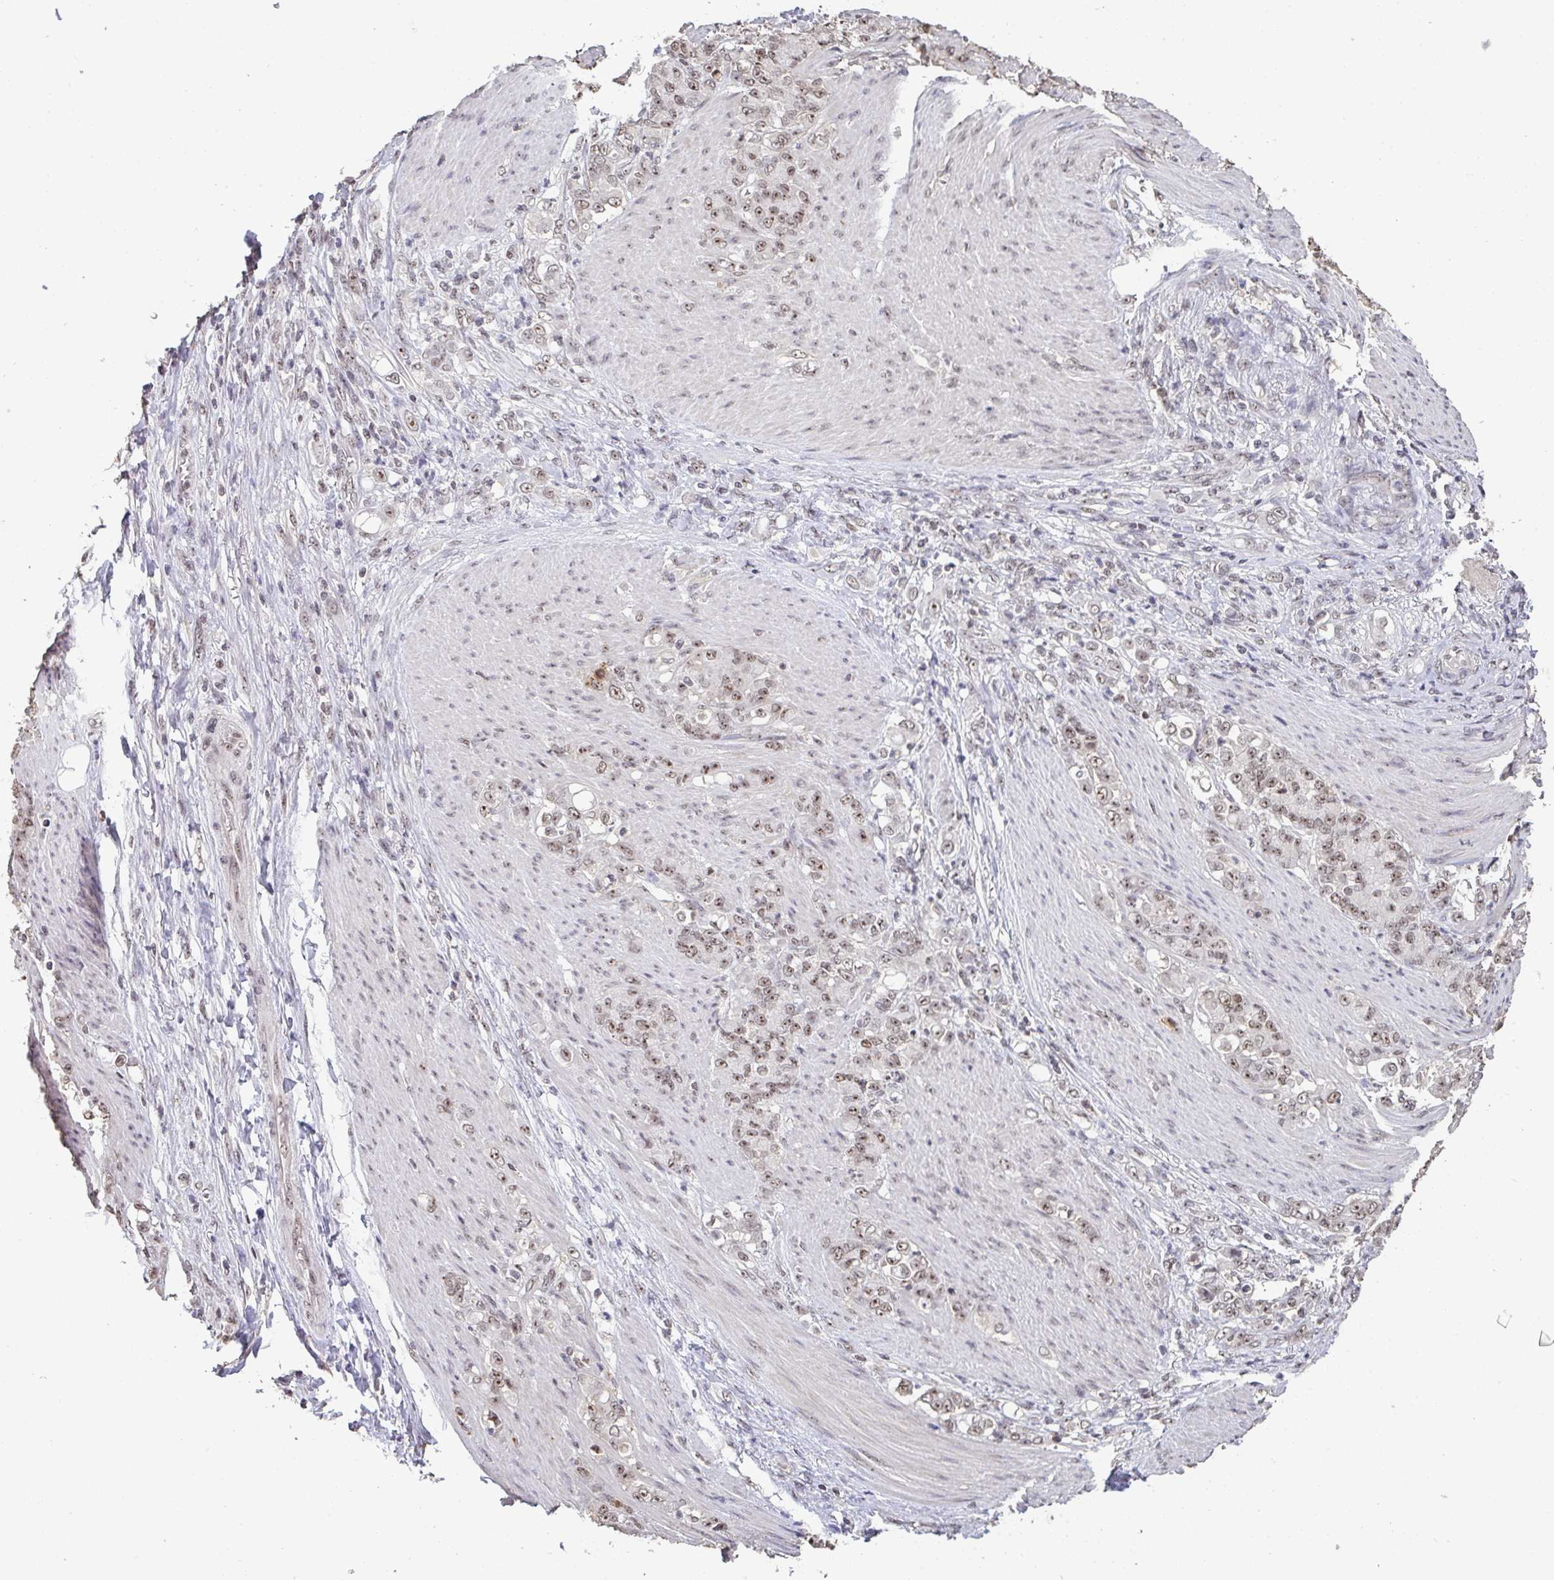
{"staining": {"intensity": "weak", "quantity": ">75%", "location": "nuclear"}, "tissue": "stomach cancer", "cell_type": "Tumor cells", "image_type": "cancer", "snomed": [{"axis": "morphology", "description": "Adenocarcinoma, NOS"}, {"axis": "topography", "description": "Stomach"}], "caption": "Stomach cancer stained with a brown dye reveals weak nuclear positive expression in approximately >75% of tumor cells.", "gene": "DKC1", "patient": {"sex": "female", "age": 79}}